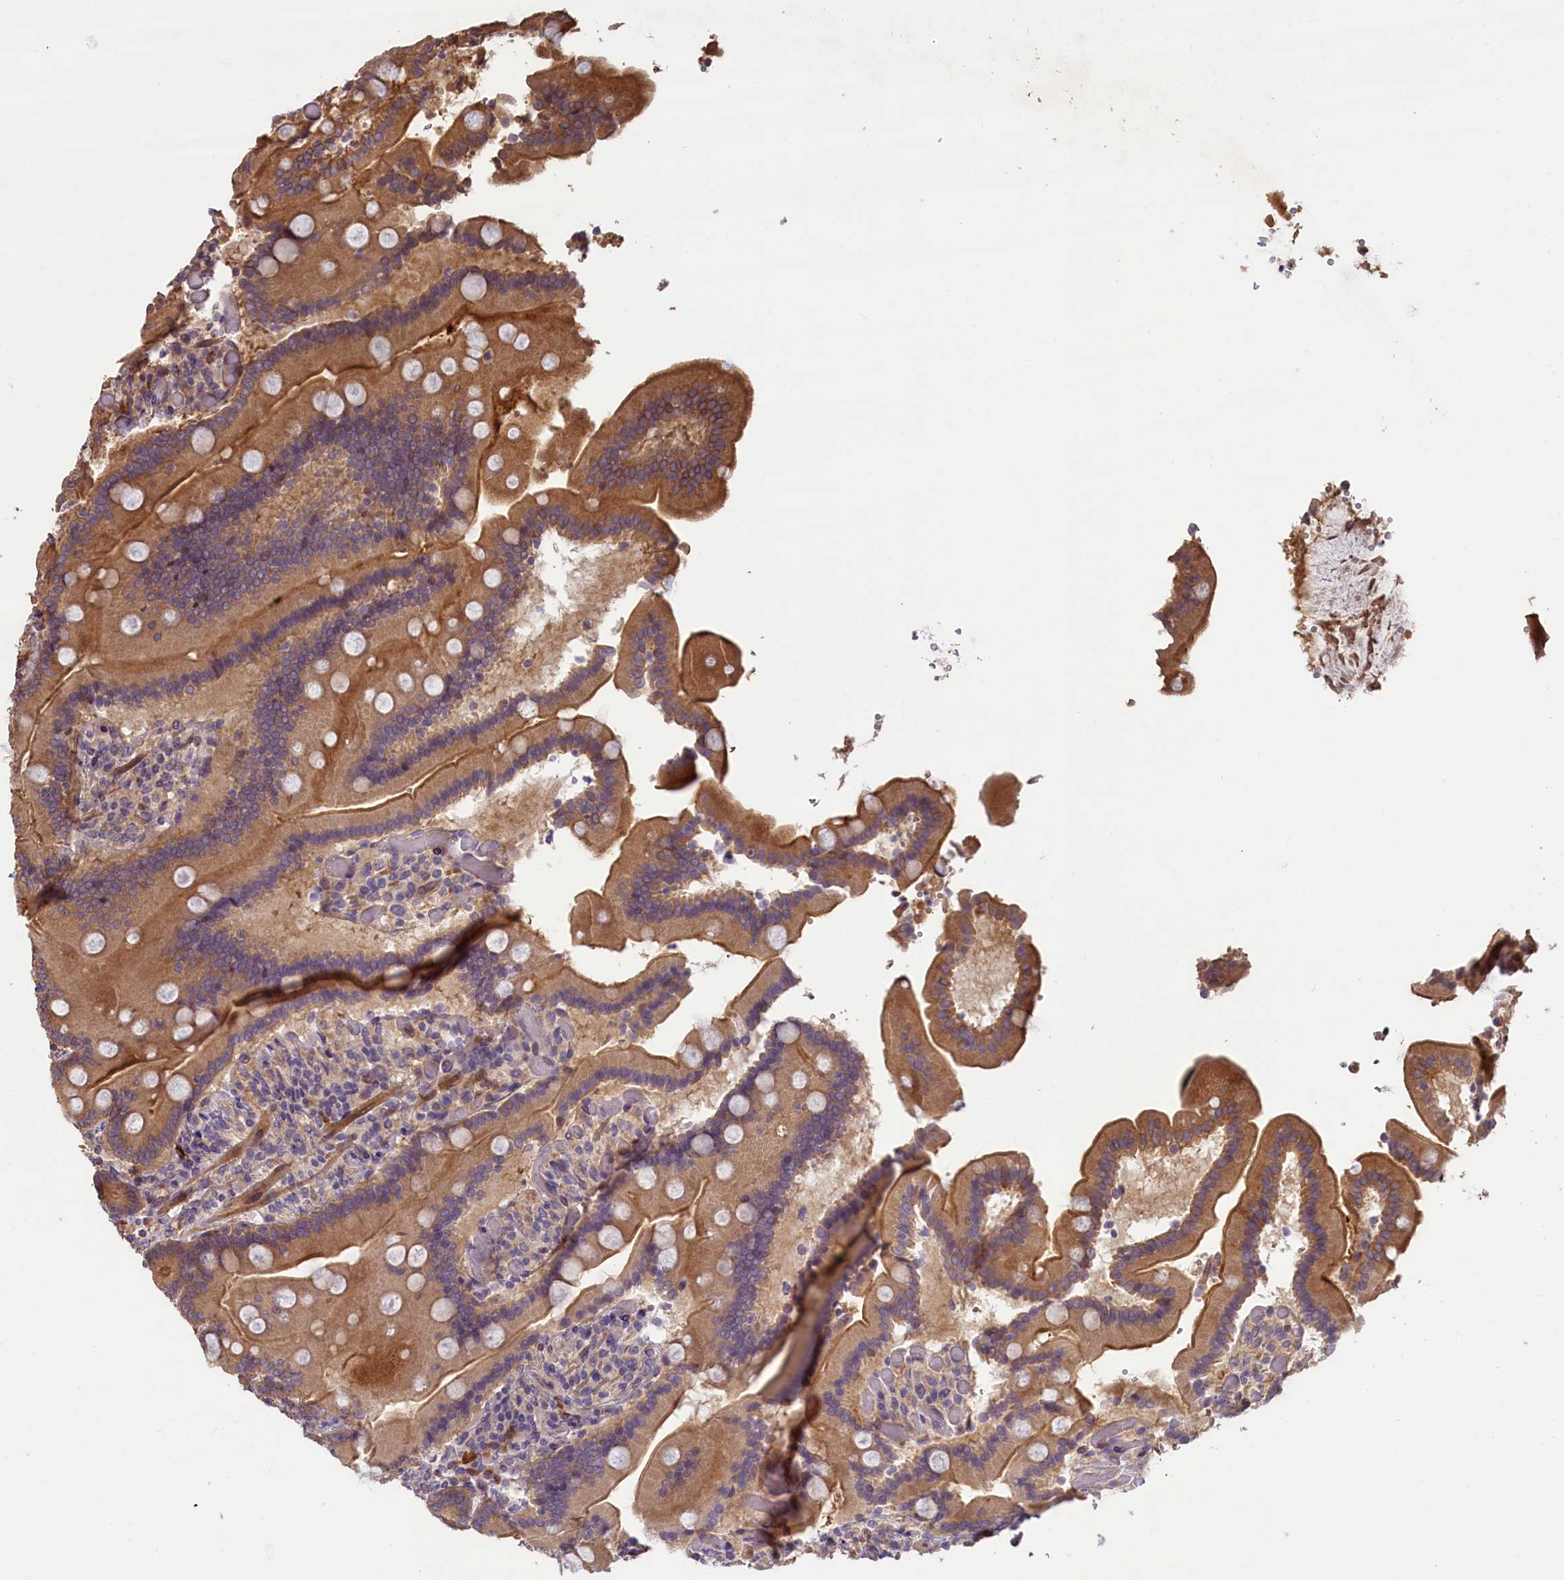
{"staining": {"intensity": "moderate", "quantity": ">75%", "location": "cytoplasmic/membranous"}, "tissue": "duodenum", "cell_type": "Glandular cells", "image_type": "normal", "snomed": [{"axis": "morphology", "description": "Normal tissue, NOS"}, {"axis": "topography", "description": "Duodenum"}], "caption": "Immunohistochemistry (IHC) (DAB (3,3'-diaminobenzidine)) staining of benign human duodenum exhibits moderate cytoplasmic/membranous protein positivity in about >75% of glandular cells.", "gene": "NUDT6", "patient": {"sex": "female", "age": 62}}